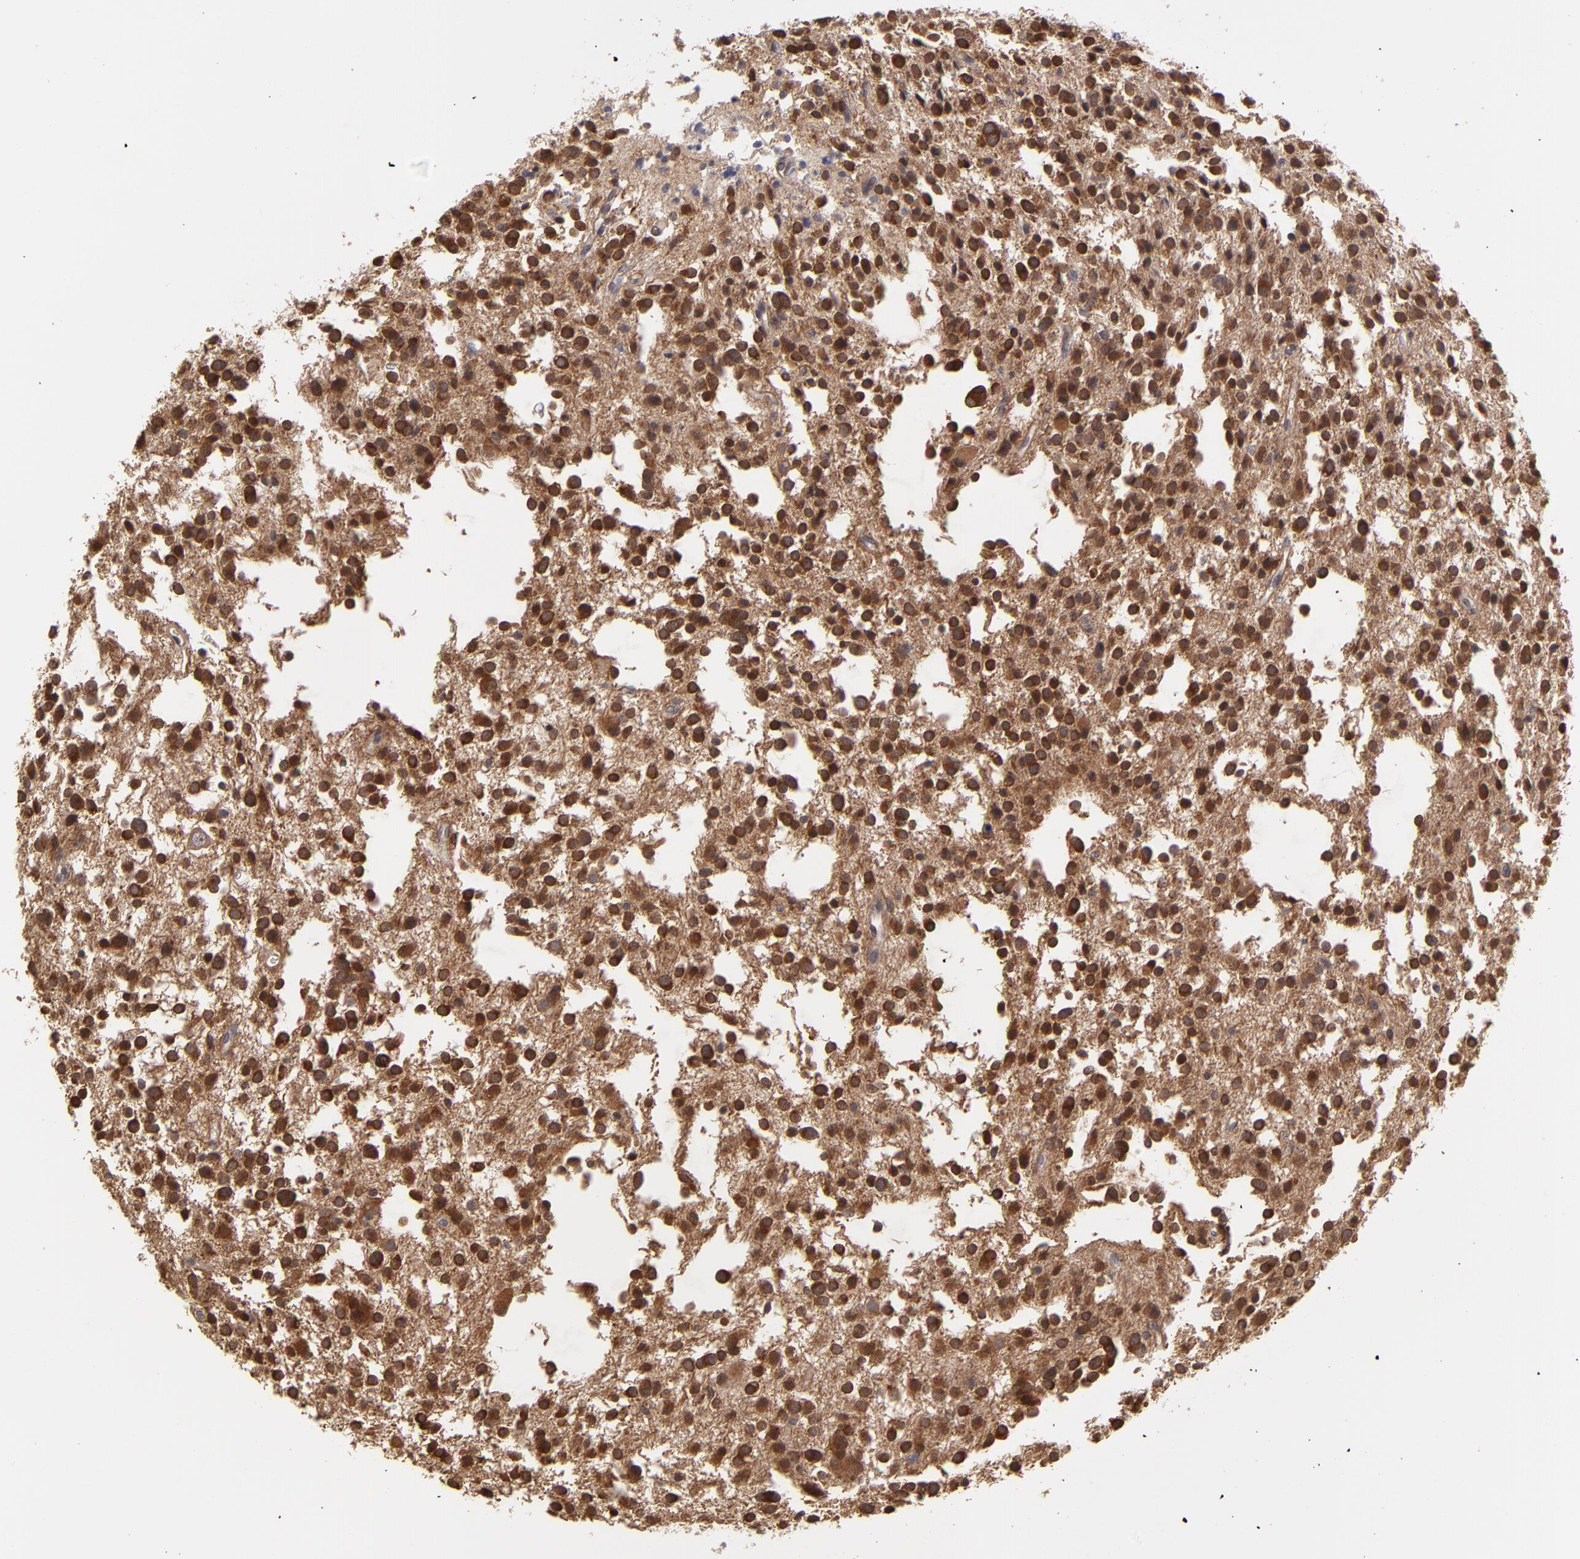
{"staining": {"intensity": "strong", "quantity": ">75%", "location": "cytoplasmic/membranous"}, "tissue": "glioma", "cell_type": "Tumor cells", "image_type": "cancer", "snomed": [{"axis": "morphology", "description": "Glioma, malignant, Low grade"}, {"axis": "topography", "description": "Brain"}], "caption": "IHC staining of malignant glioma (low-grade), which exhibits high levels of strong cytoplasmic/membranous positivity in approximately >75% of tumor cells indicating strong cytoplasmic/membranous protein positivity. The staining was performed using DAB (brown) for protein detection and nuclei were counterstained in hematoxylin (blue).", "gene": "MTHFD1", "patient": {"sex": "female", "age": 36}}